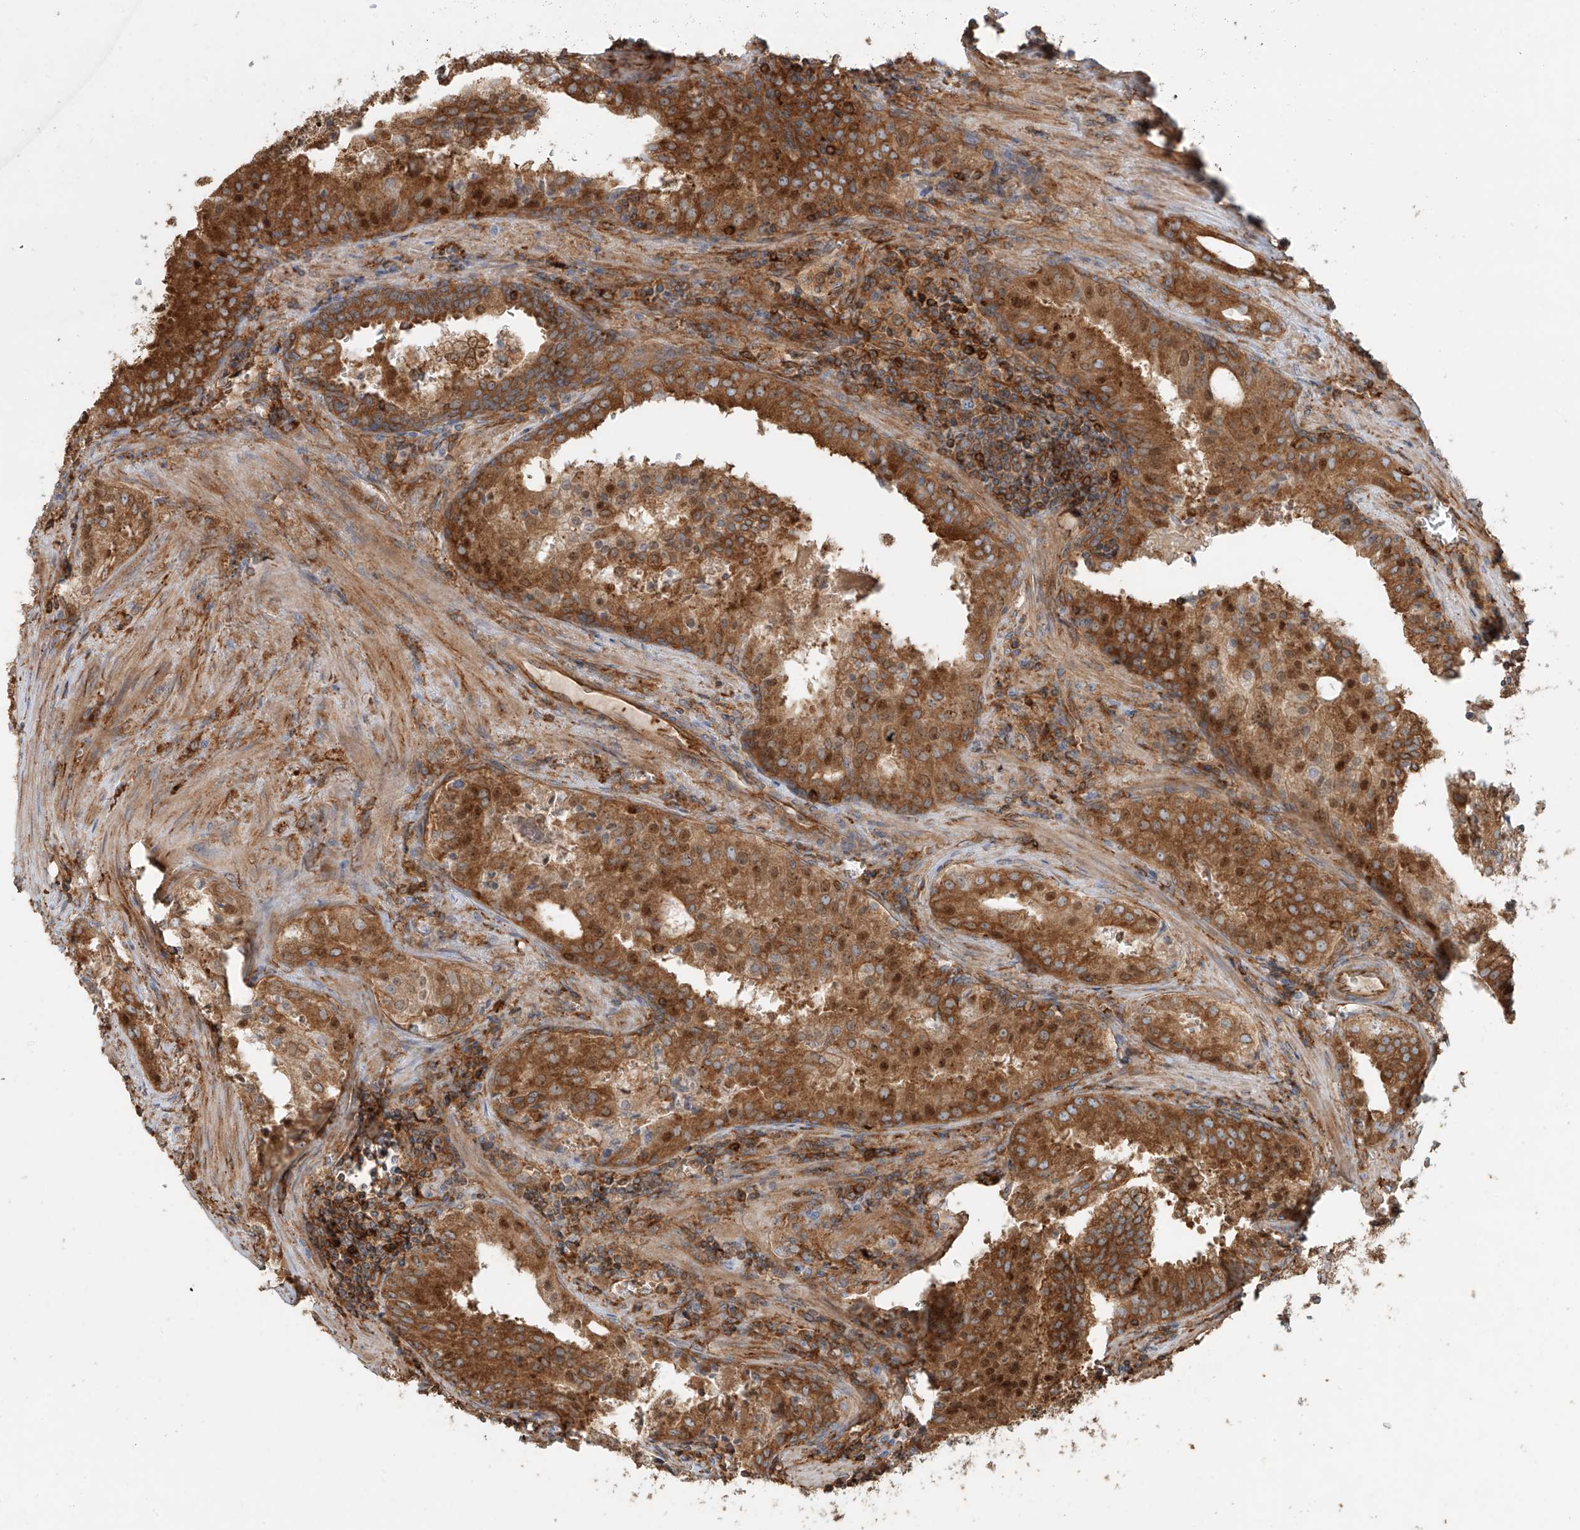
{"staining": {"intensity": "strong", "quantity": ">75%", "location": "cytoplasmic/membranous"}, "tissue": "prostate cancer", "cell_type": "Tumor cells", "image_type": "cancer", "snomed": [{"axis": "morphology", "description": "Adenocarcinoma, High grade"}, {"axis": "topography", "description": "Prostate"}], "caption": "Tumor cells show strong cytoplasmic/membranous staining in about >75% of cells in prostate adenocarcinoma (high-grade).", "gene": "SNX9", "patient": {"sex": "male", "age": 68}}